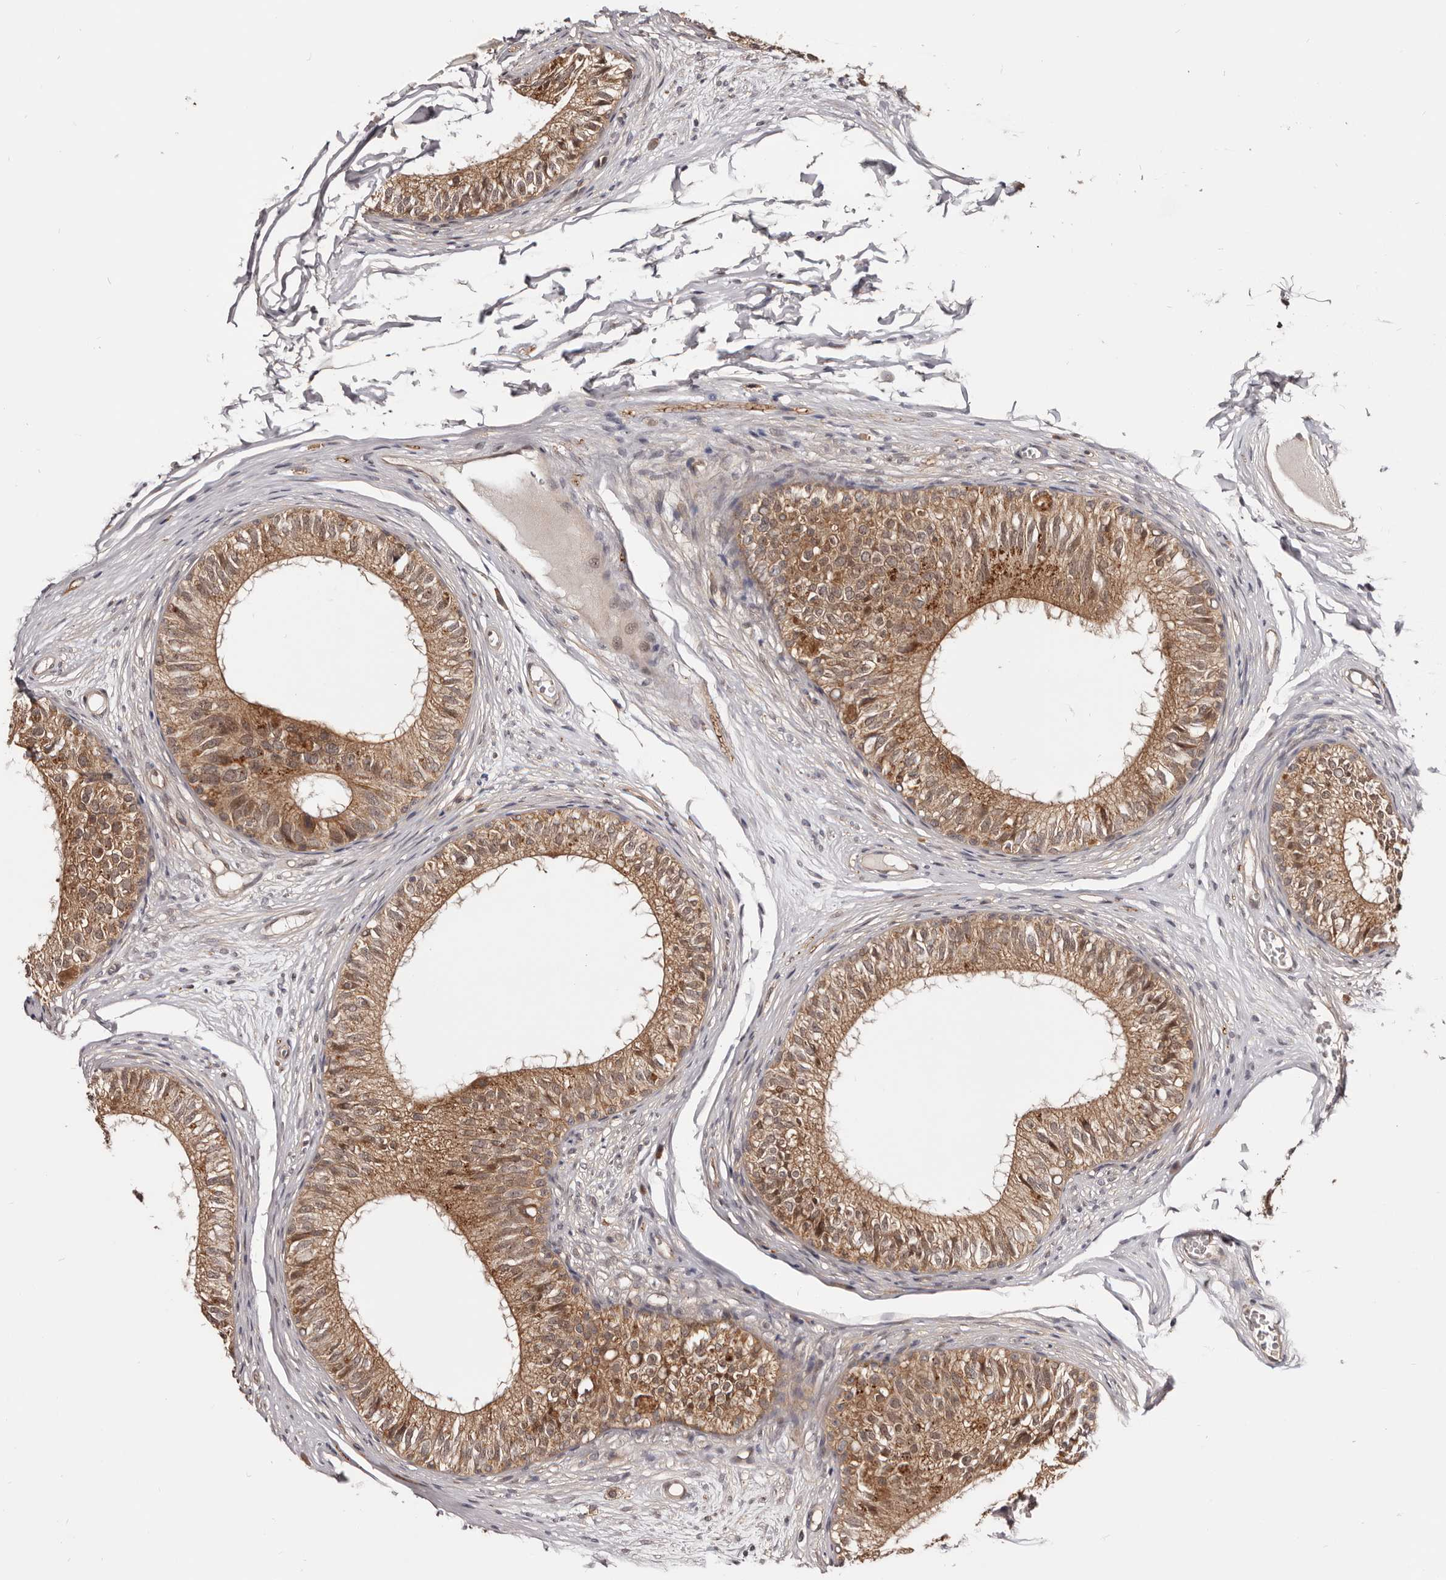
{"staining": {"intensity": "moderate", "quantity": ">75%", "location": "cytoplasmic/membranous"}, "tissue": "epididymis", "cell_type": "Glandular cells", "image_type": "normal", "snomed": [{"axis": "morphology", "description": "Normal tissue, NOS"}, {"axis": "morphology", "description": "Seminoma in situ"}, {"axis": "topography", "description": "Testis"}, {"axis": "topography", "description": "Epididymis"}], "caption": "Immunohistochemistry (DAB (3,3'-diaminobenzidine)) staining of benign human epididymis demonstrates moderate cytoplasmic/membranous protein staining in about >75% of glandular cells. (DAB (3,3'-diaminobenzidine) IHC with brightfield microscopy, high magnification).", "gene": "MDP1", "patient": {"sex": "male", "age": 28}}